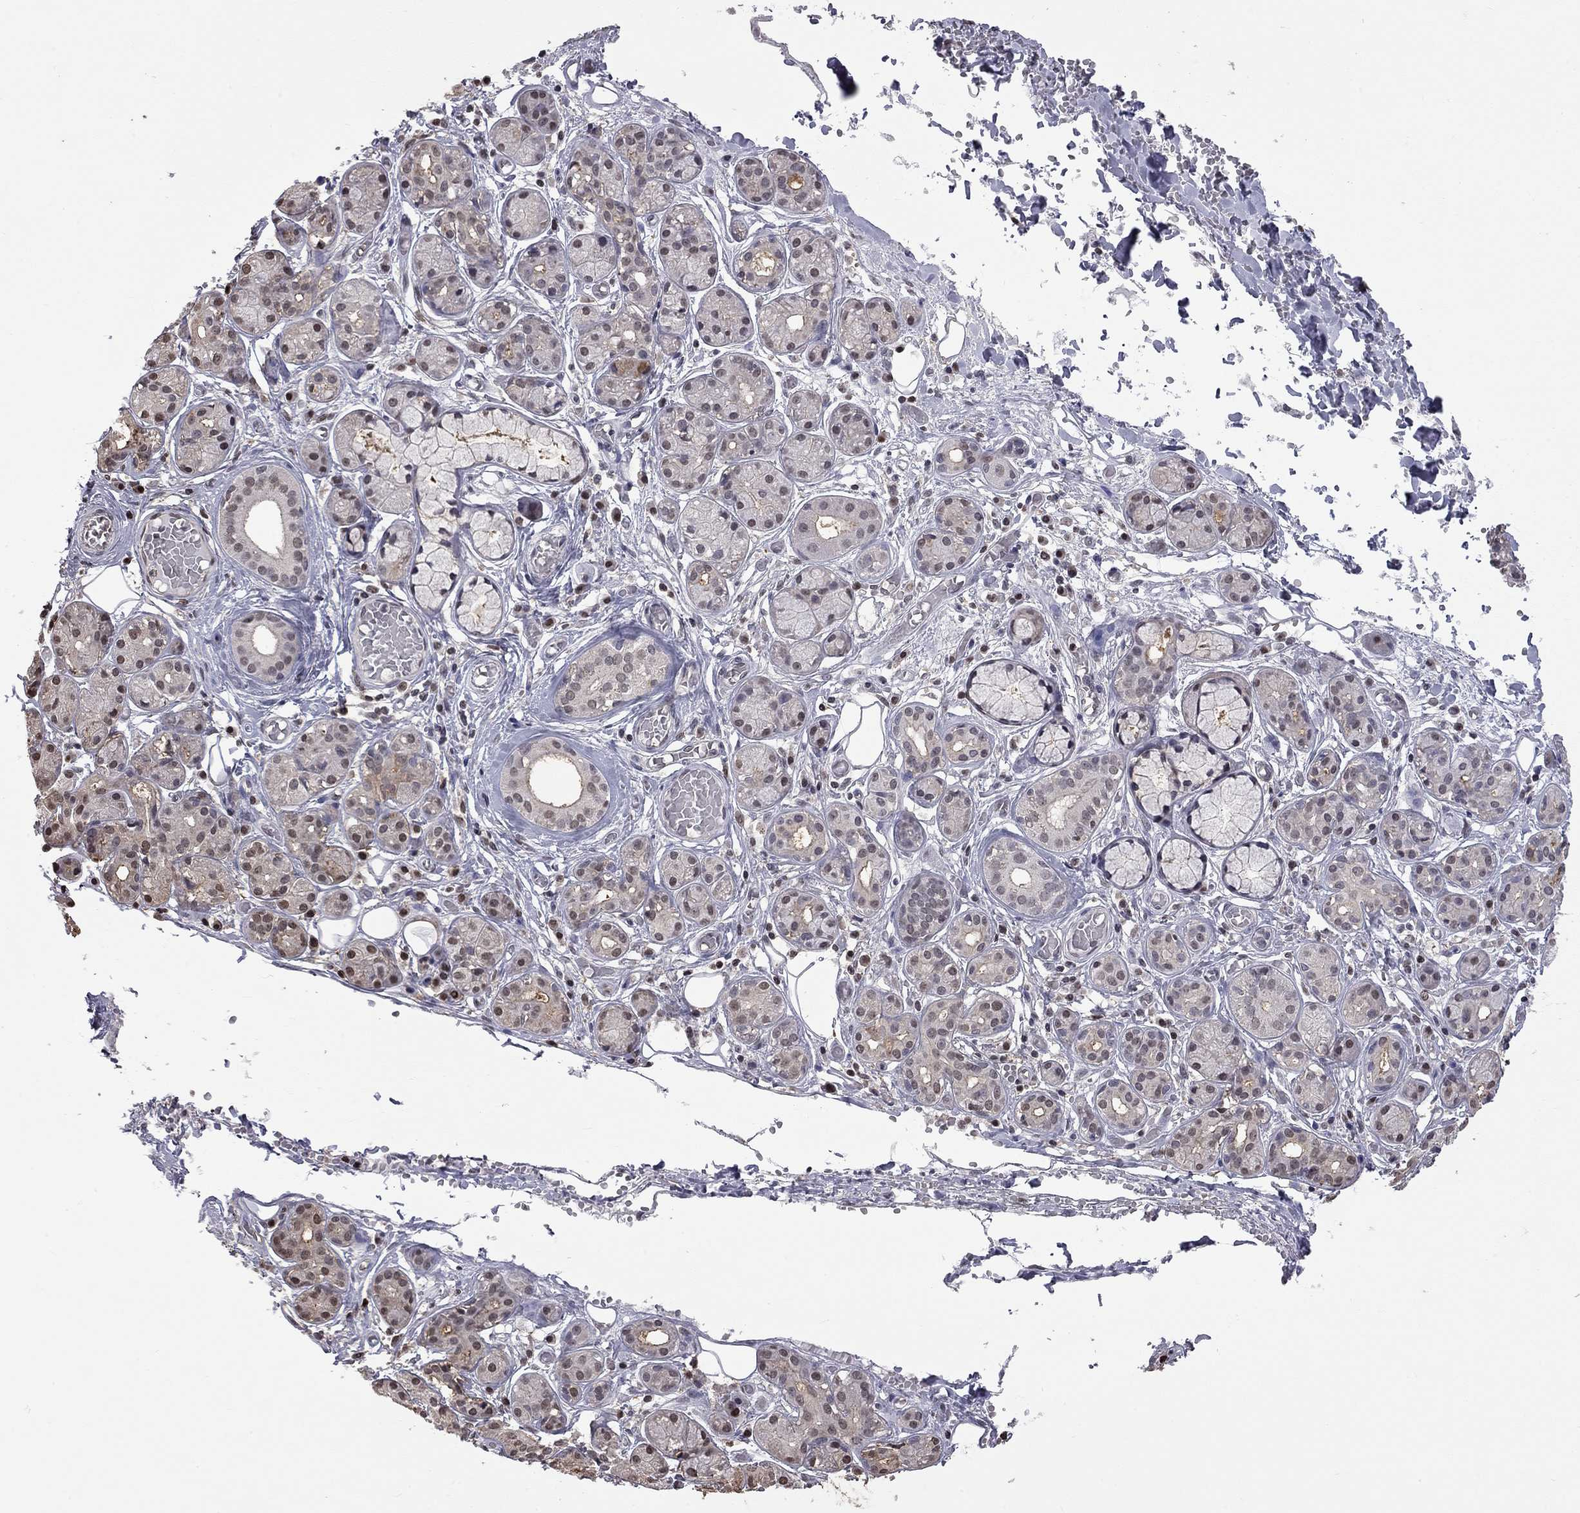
{"staining": {"intensity": "moderate", "quantity": "<25%", "location": "nuclear"}, "tissue": "salivary gland", "cell_type": "Glandular cells", "image_type": "normal", "snomed": [{"axis": "morphology", "description": "Normal tissue, NOS"}, {"axis": "topography", "description": "Salivary gland"}, {"axis": "topography", "description": "Peripheral nerve tissue"}], "caption": "DAB immunohistochemical staining of unremarkable human salivary gland shows moderate nuclear protein staining in about <25% of glandular cells. (Brightfield microscopy of DAB IHC at high magnification).", "gene": "RFWD3", "patient": {"sex": "male", "age": 71}}